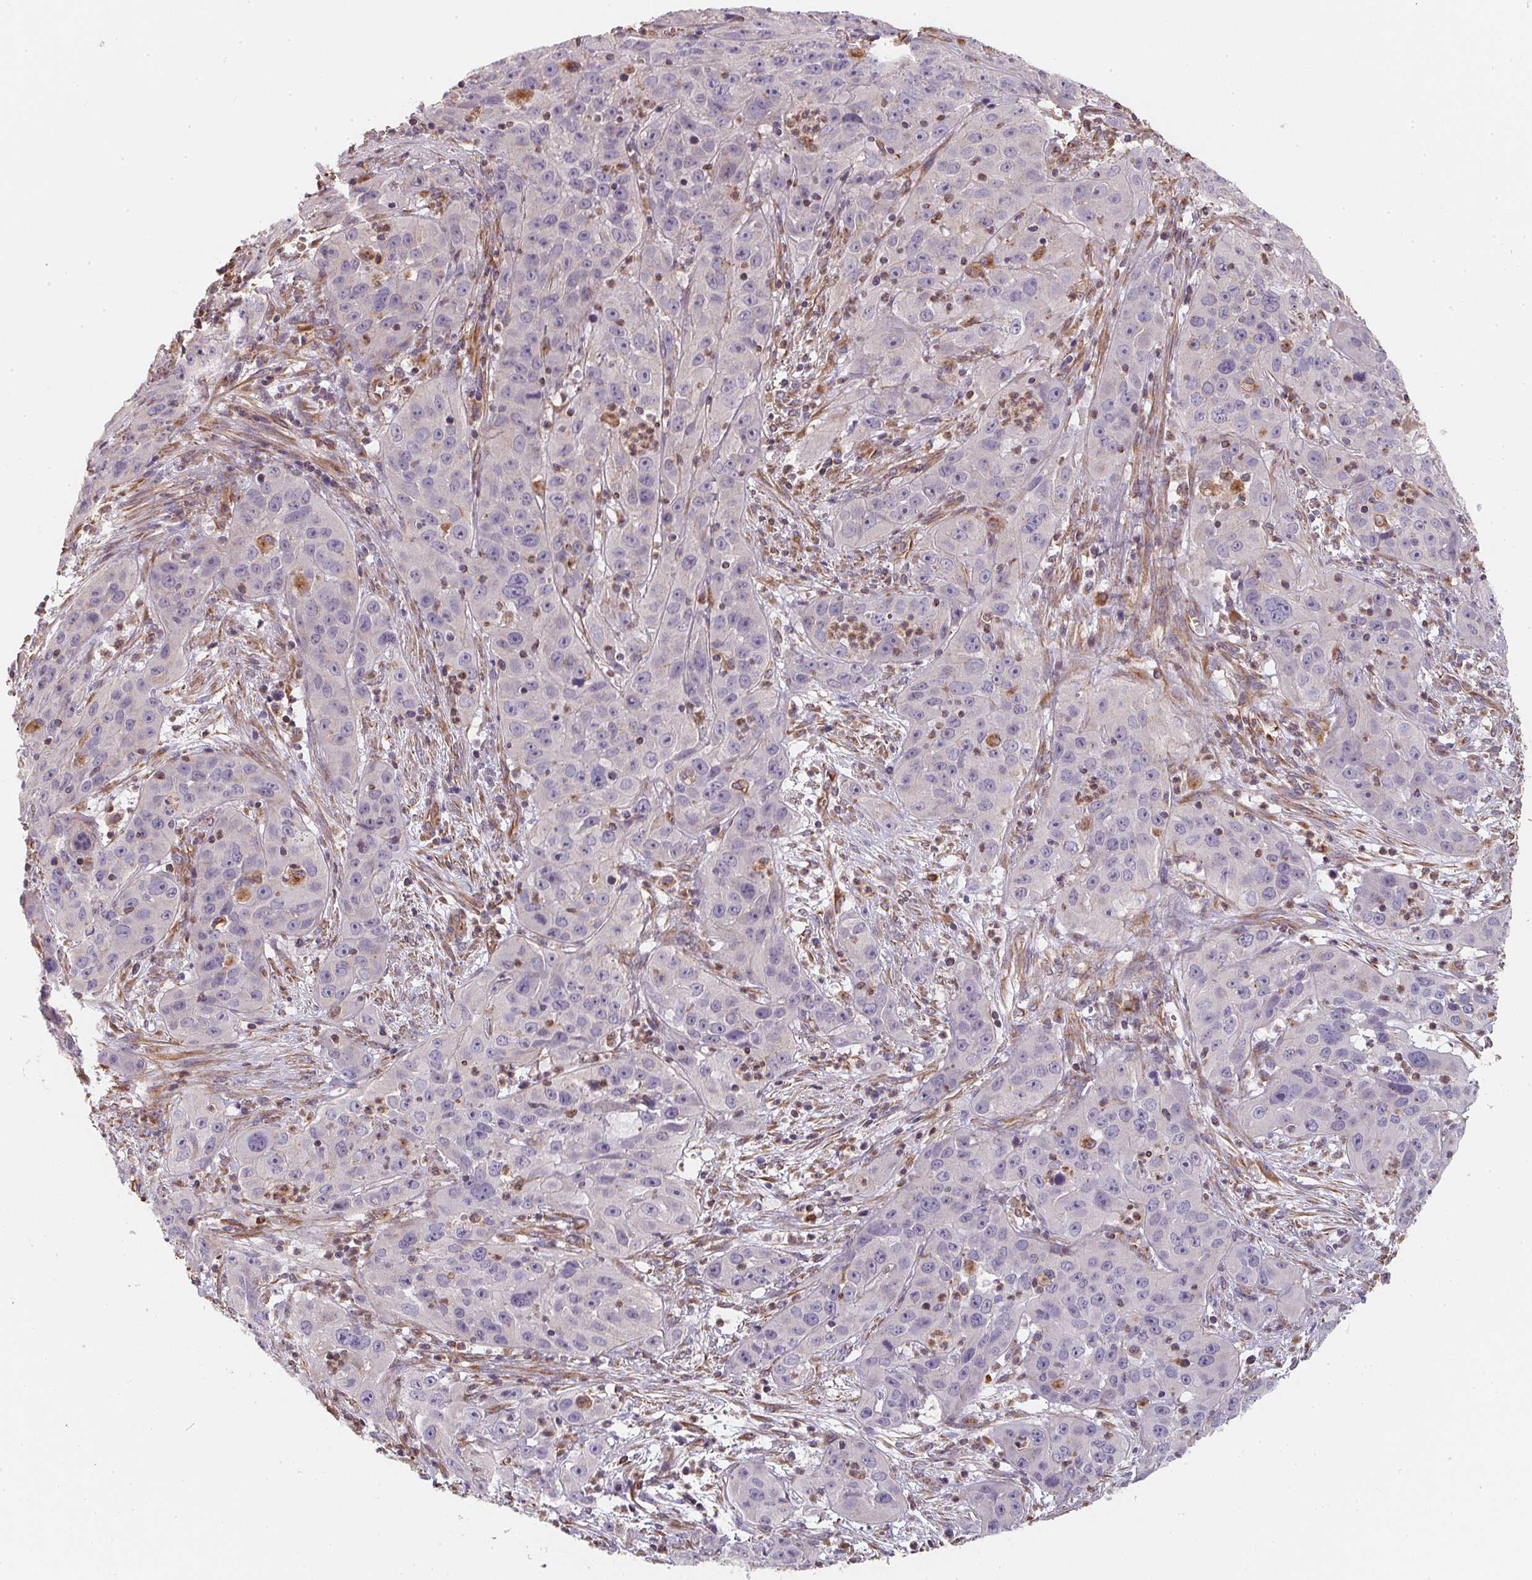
{"staining": {"intensity": "negative", "quantity": "none", "location": "none"}, "tissue": "cervical cancer", "cell_type": "Tumor cells", "image_type": "cancer", "snomed": [{"axis": "morphology", "description": "Squamous cell carcinoma, NOS"}, {"axis": "topography", "description": "Cervix"}], "caption": "Immunohistochemistry (IHC) micrograph of neoplastic tissue: human cervical cancer stained with DAB (3,3'-diaminobenzidine) reveals no significant protein staining in tumor cells. Brightfield microscopy of immunohistochemistry (IHC) stained with DAB (brown) and hematoxylin (blue), captured at high magnification.", "gene": "TBKBP1", "patient": {"sex": "female", "age": 32}}